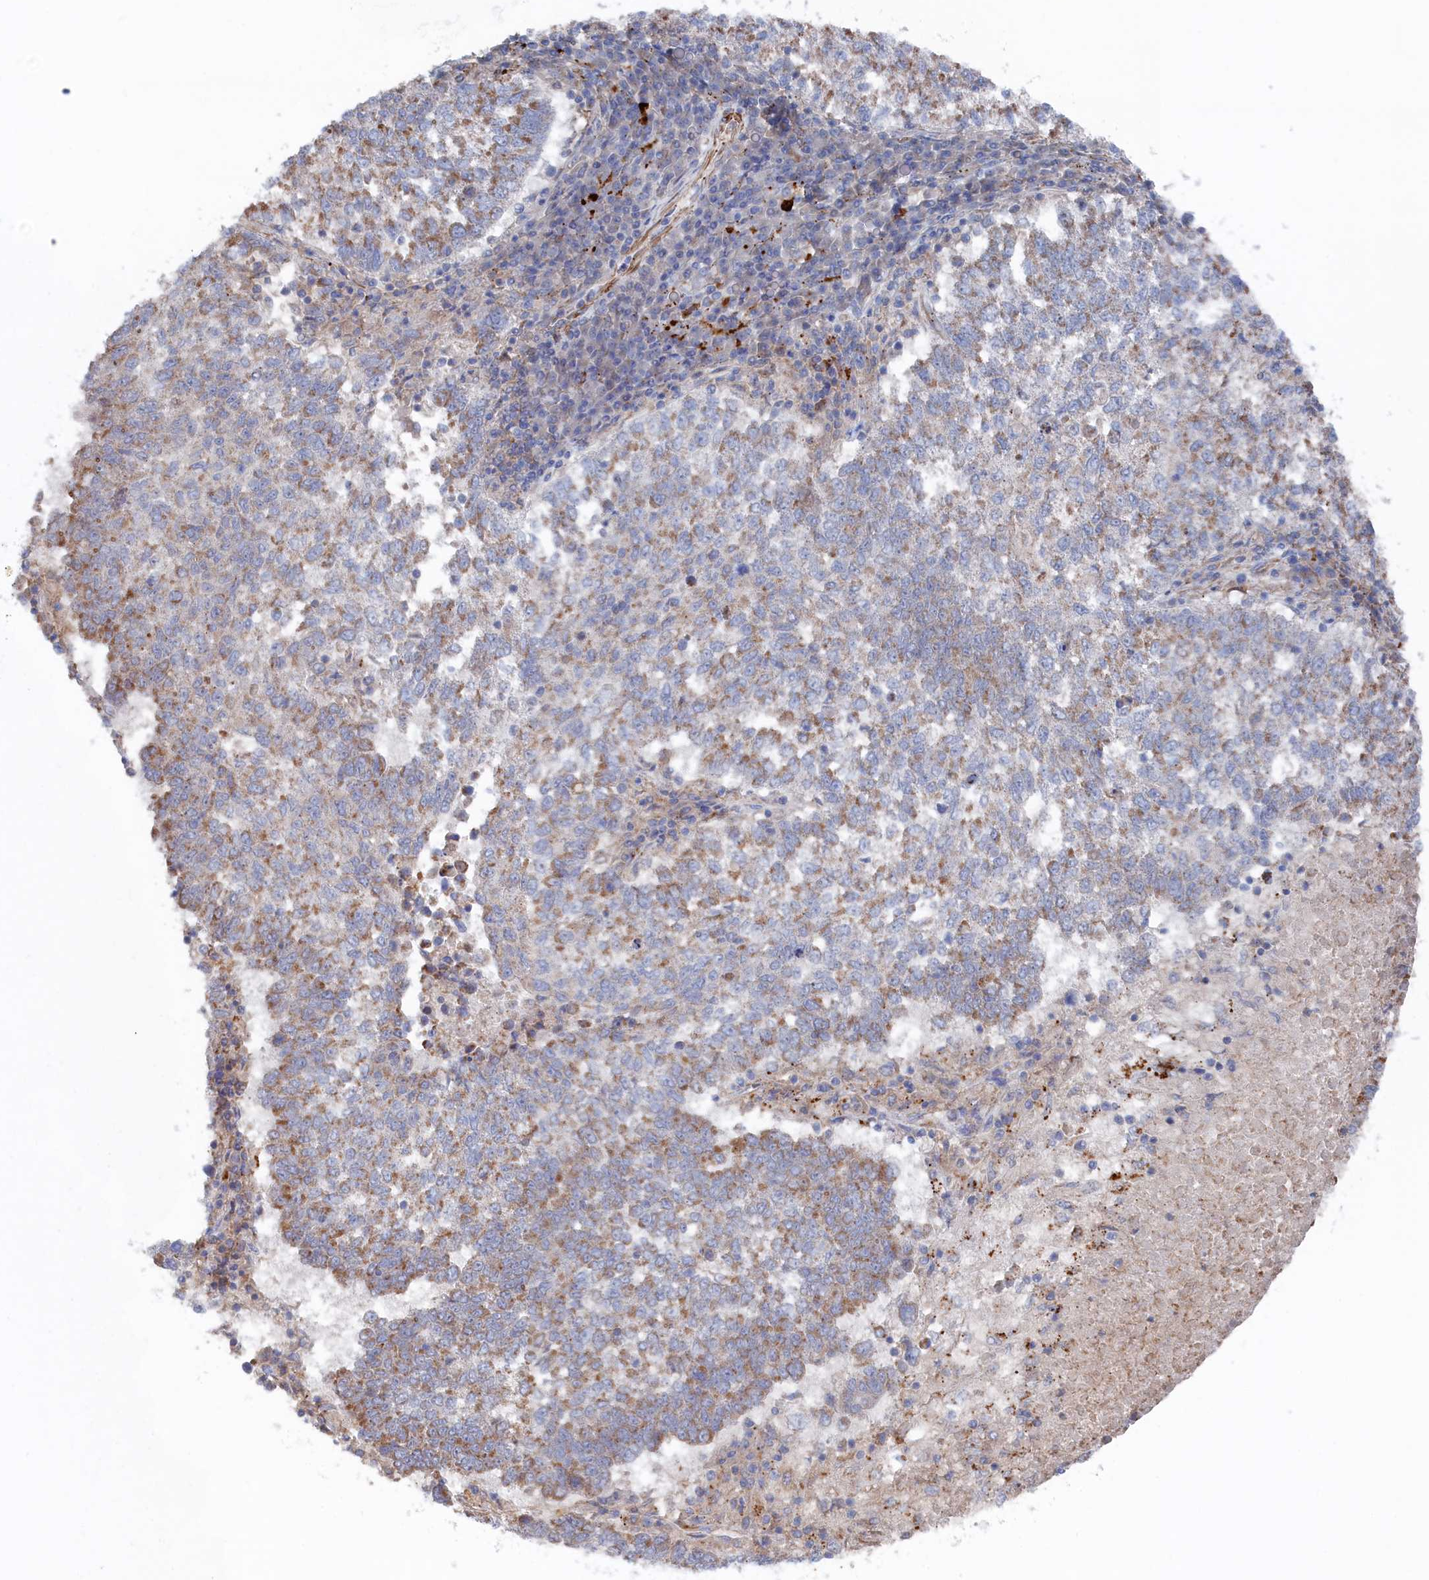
{"staining": {"intensity": "moderate", "quantity": "25%-75%", "location": "cytoplasmic/membranous"}, "tissue": "lung cancer", "cell_type": "Tumor cells", "image_type": "cancer", "snomed": [{"axis": "morphology", "description": "Squamous cell carcinoma, NOS"}, {"axis": "topography", "description": "Lung"}], "caption": "IHC (DAB (3,3'-diaminobenzidine)) staining of human lung cancer demonstrates moderate cytoplasmic/membranous protein staining in approximately 25%-75% of tumor cells.", "gene": "FILIP1L", "patient": {"sex": "male", "age": 73}}